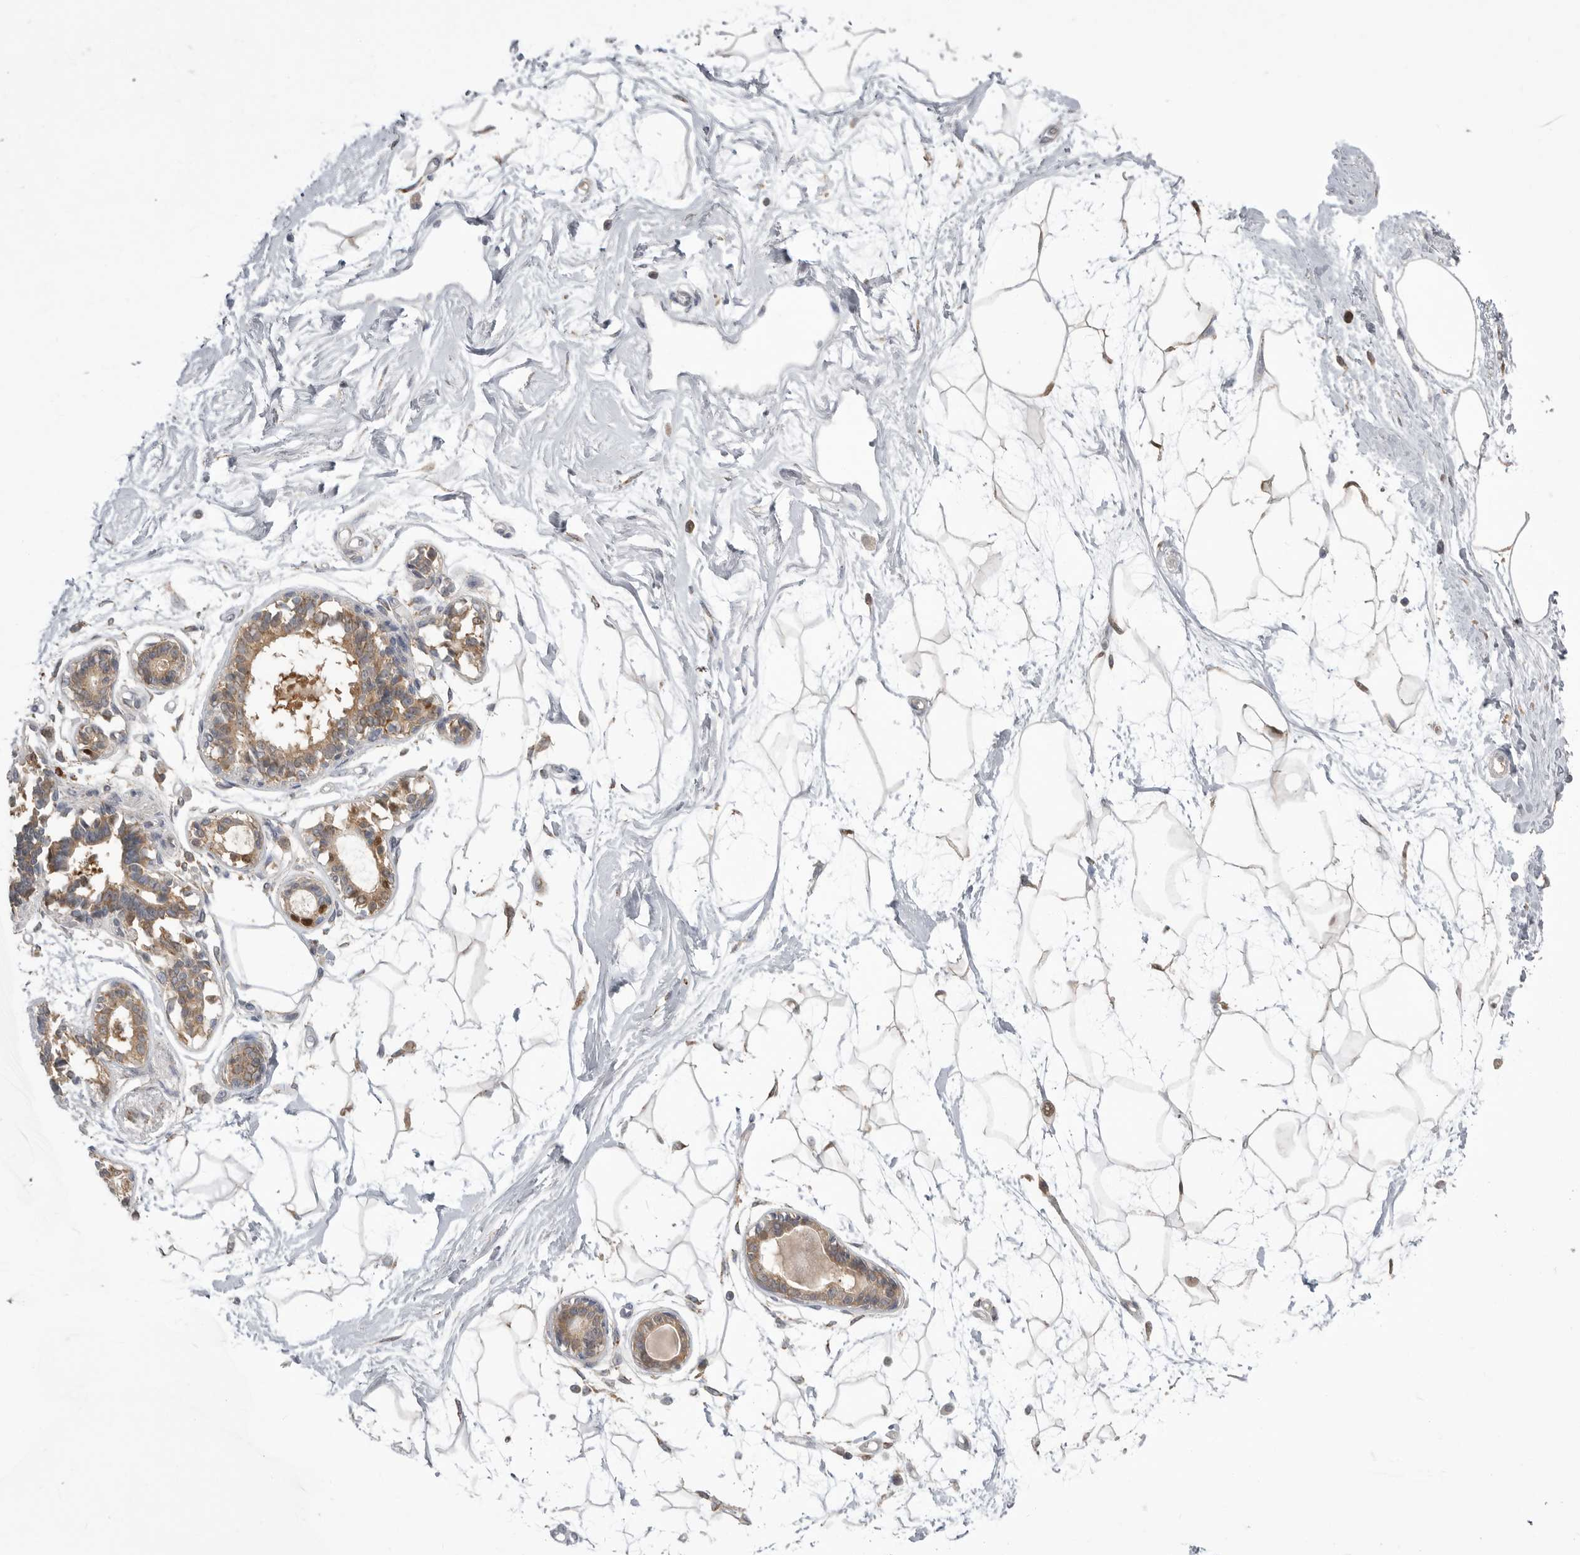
{"staining": {"intensity": "weak", "quantity": "25%-75%", "location": "cytoplasmic/membranous"}, "tissue": "breast", "cell_type": "Adipocytes", "image_type": "normal", "snomed": [{"axis": "morphology", "description": "Normal tissue, NOS"}, {"axis": "topography", "description": "Breast"}], "caption": "Breast stained with immunohistochemistry (IHC) exhibits weak cytoplasmic/membranous staining in approximately 25%-75% of adipocytes.", "gene": "KYAT3", "patient": {"sex": "female", "age": 45}}